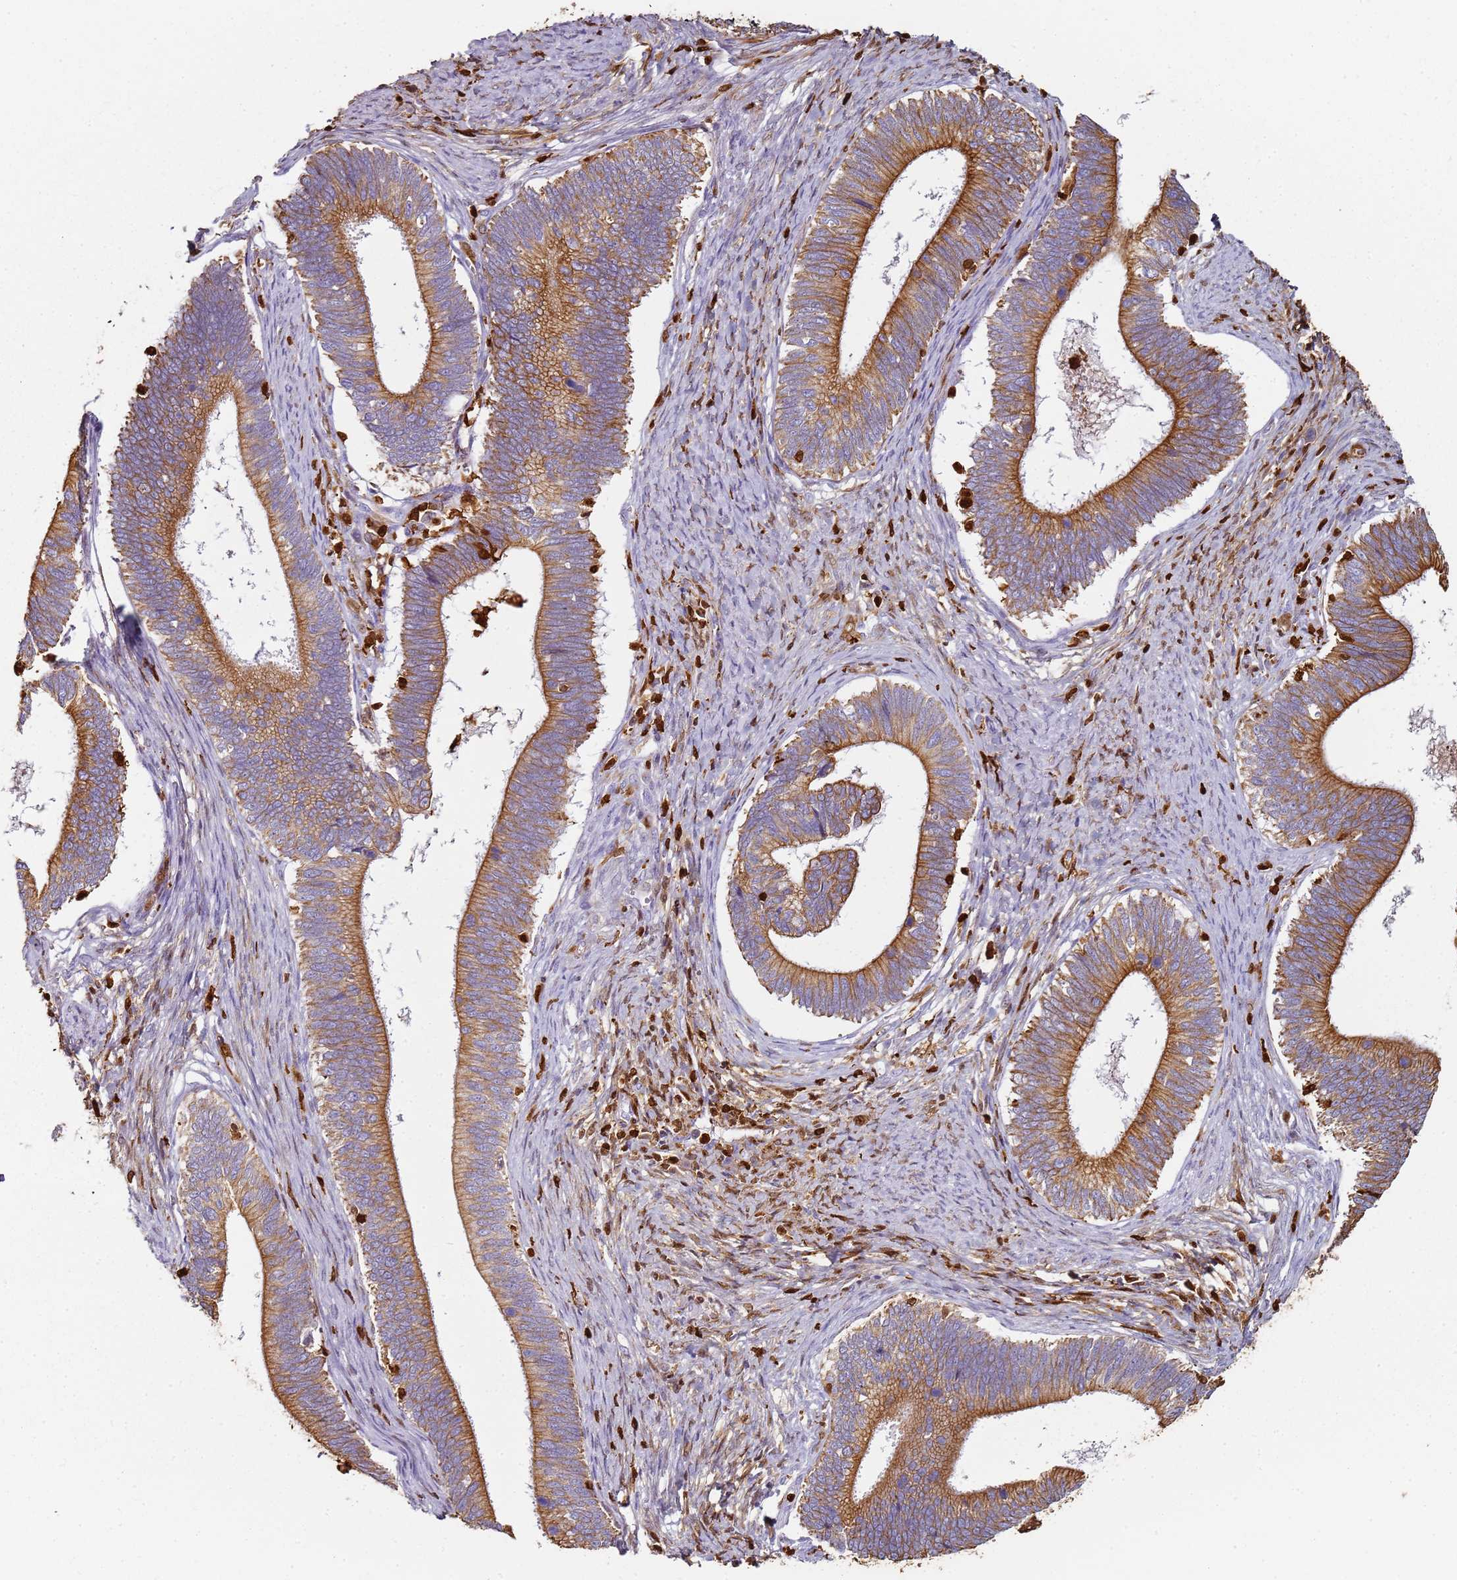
{"staining": {"intensity": "moderate", "quantity": ">75%", "location": "cytoplasmic/membranous"}, "tissue": "cervical cancer", "cell_type": "Tumor cells", "image_type": "cancer", "snomed": [{"axis": "morphology", "description": "Adenocarcinoma, NOS"}, {"axis": "topography", "description": "Cervix"}], "caption": "DAB (3,3'-diaminobenzidine) immunohistochemical staining of cervical cancer (adenocarcinoma) exhibits moderate cytoplasmic/membranous protein staining in approximately >75% of tumor cells.", "gene": "S100A4", "patient": {"sex": "female", "age": 42}}